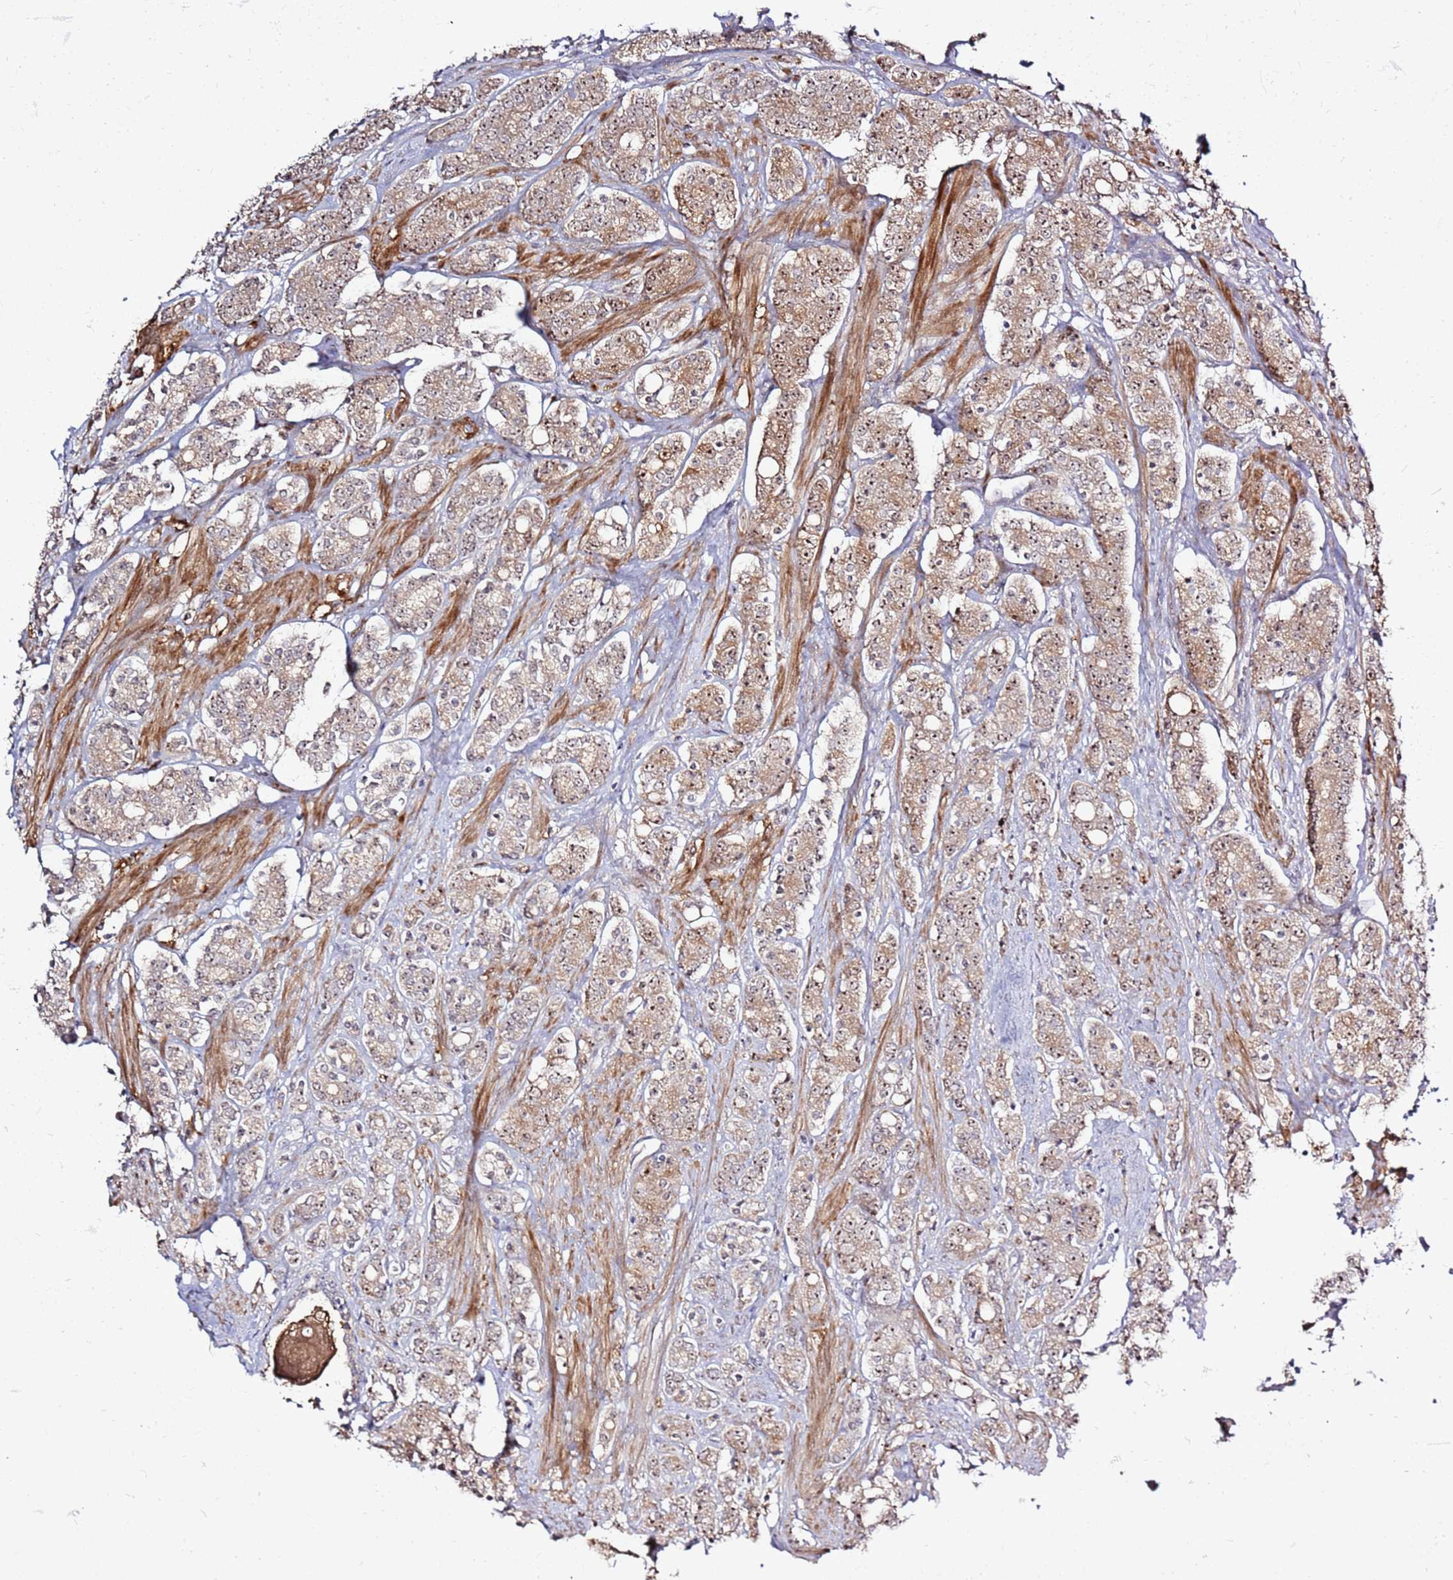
{"staining": {"intensity": "moderate", "quantity": ">75%", "location": "cytoplasmic/membranous,nuclear"}, "tissue": "prostate cancer", "cell_type": "Tumor cells", "image_type": "cancer", "snomed": [{"axis": "morphology", "description": "Adenocarcinoma, High grade"}, {"axis": "topography", "description": "Prostate"}], "caption": "The immunohistochemical stain shows moderate cytoplasmic/membranous and nuclear staining in tumor cells of prostate cancer tissue.", "gene": "CNPY1", "patient": {"sex": "male", "age": 62}}